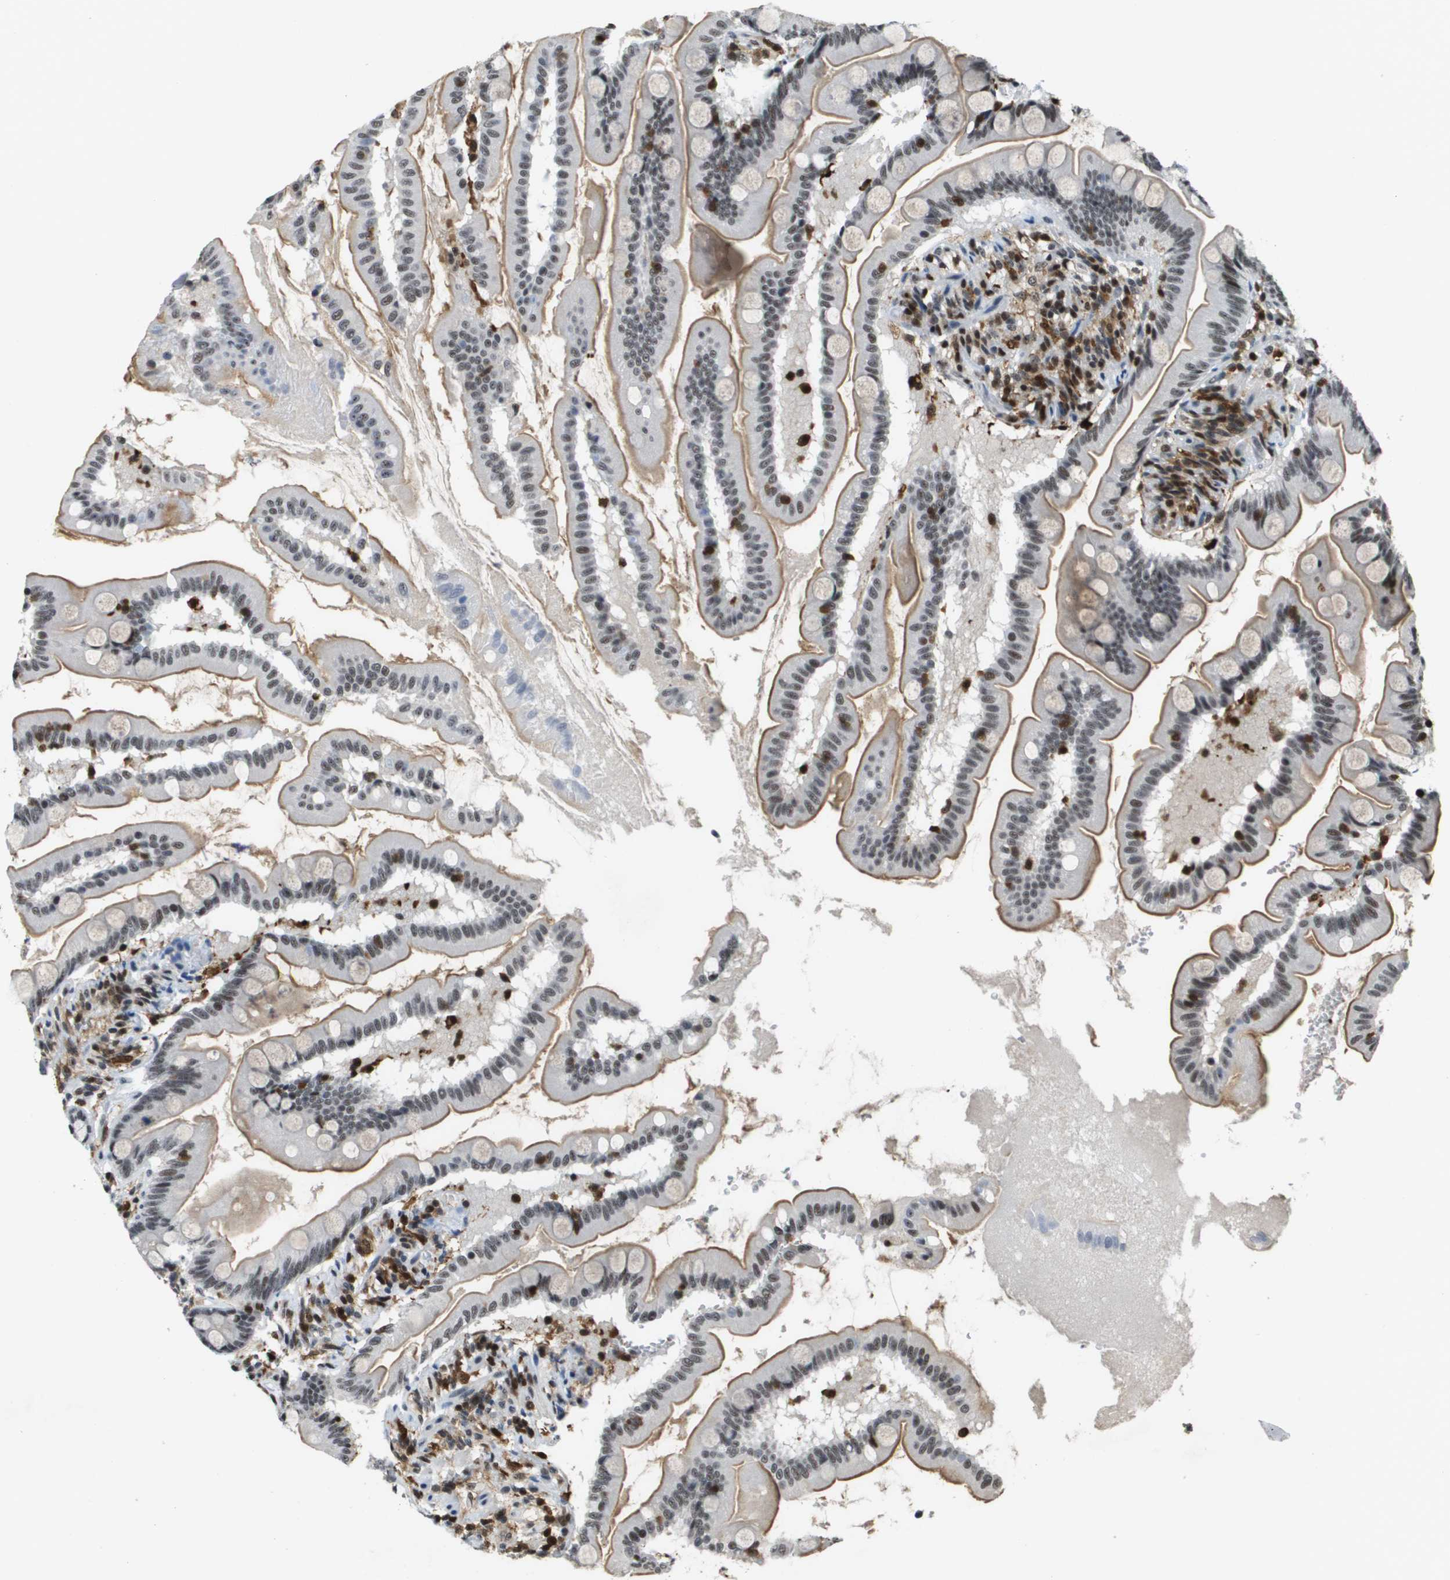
{"staining": {"intensity": "strong", "quantity": "25%-75%", "location": "cytoplasmic/membranous,nuclear"}, "tissue": "small intestine", "cell_type": "Glandular cells", "image_type": "normal", "snomed": [{"axis": "morphology", "description": "Normal tissue, NOS"}, {"axis": "topography", "description": "Small intestine"}], "caption": "Immunohistochemistry (IHC) histopathology image of unremarkable small intestine: small intestine stained using IHC displays high levels of strong protein expression localized specifically in the cytoplasmic/membranous,nuclear of glandular cells, appearing as a cytoplasmic/membranous,nuclear brown color.", "gene": "EP400", "patient": {"sex": "female", "age": 56}}